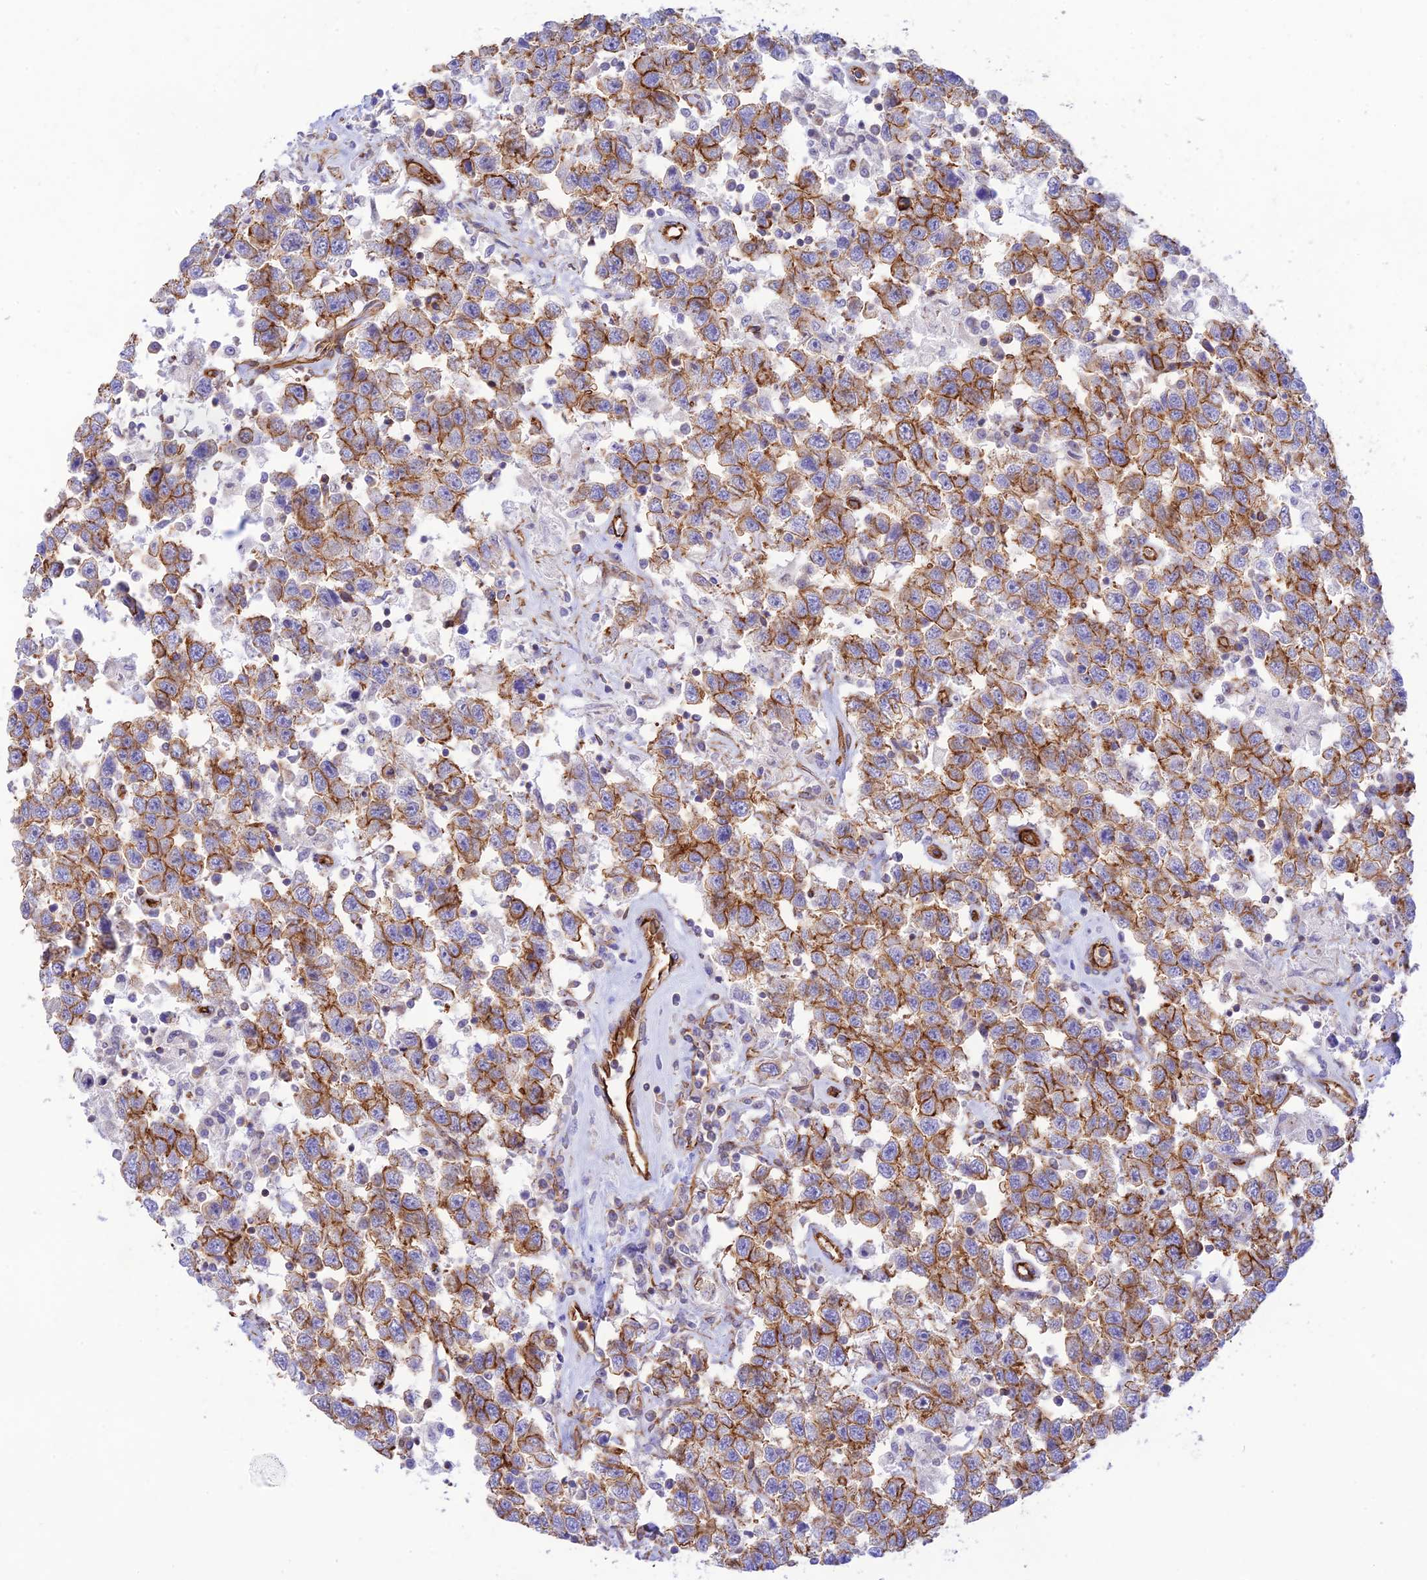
{"staining": {"intensity": "strong", "quantity": "25%-75%", "location": "cytoplasmic/membranous"}, "tissue": "testis cancer", "cell_type": "Tumor cells", "image_type": "cancer", "snomed": [{"axis": "morphology", "description": "Seminoma, NOS"}, {"axis": "topography", "description": "Testis"}], "caption": "An IHC histopathology image of tumor tissue is shown. Protein staining in brown labels strong cytoplasmic/membranous positivity in seminoma (testis) within tumor cells. (DAB IHC with brightfield microscopy, high magnification).", "gene": "YPEL5", "patient": {"sex": "male", "age": 41}}